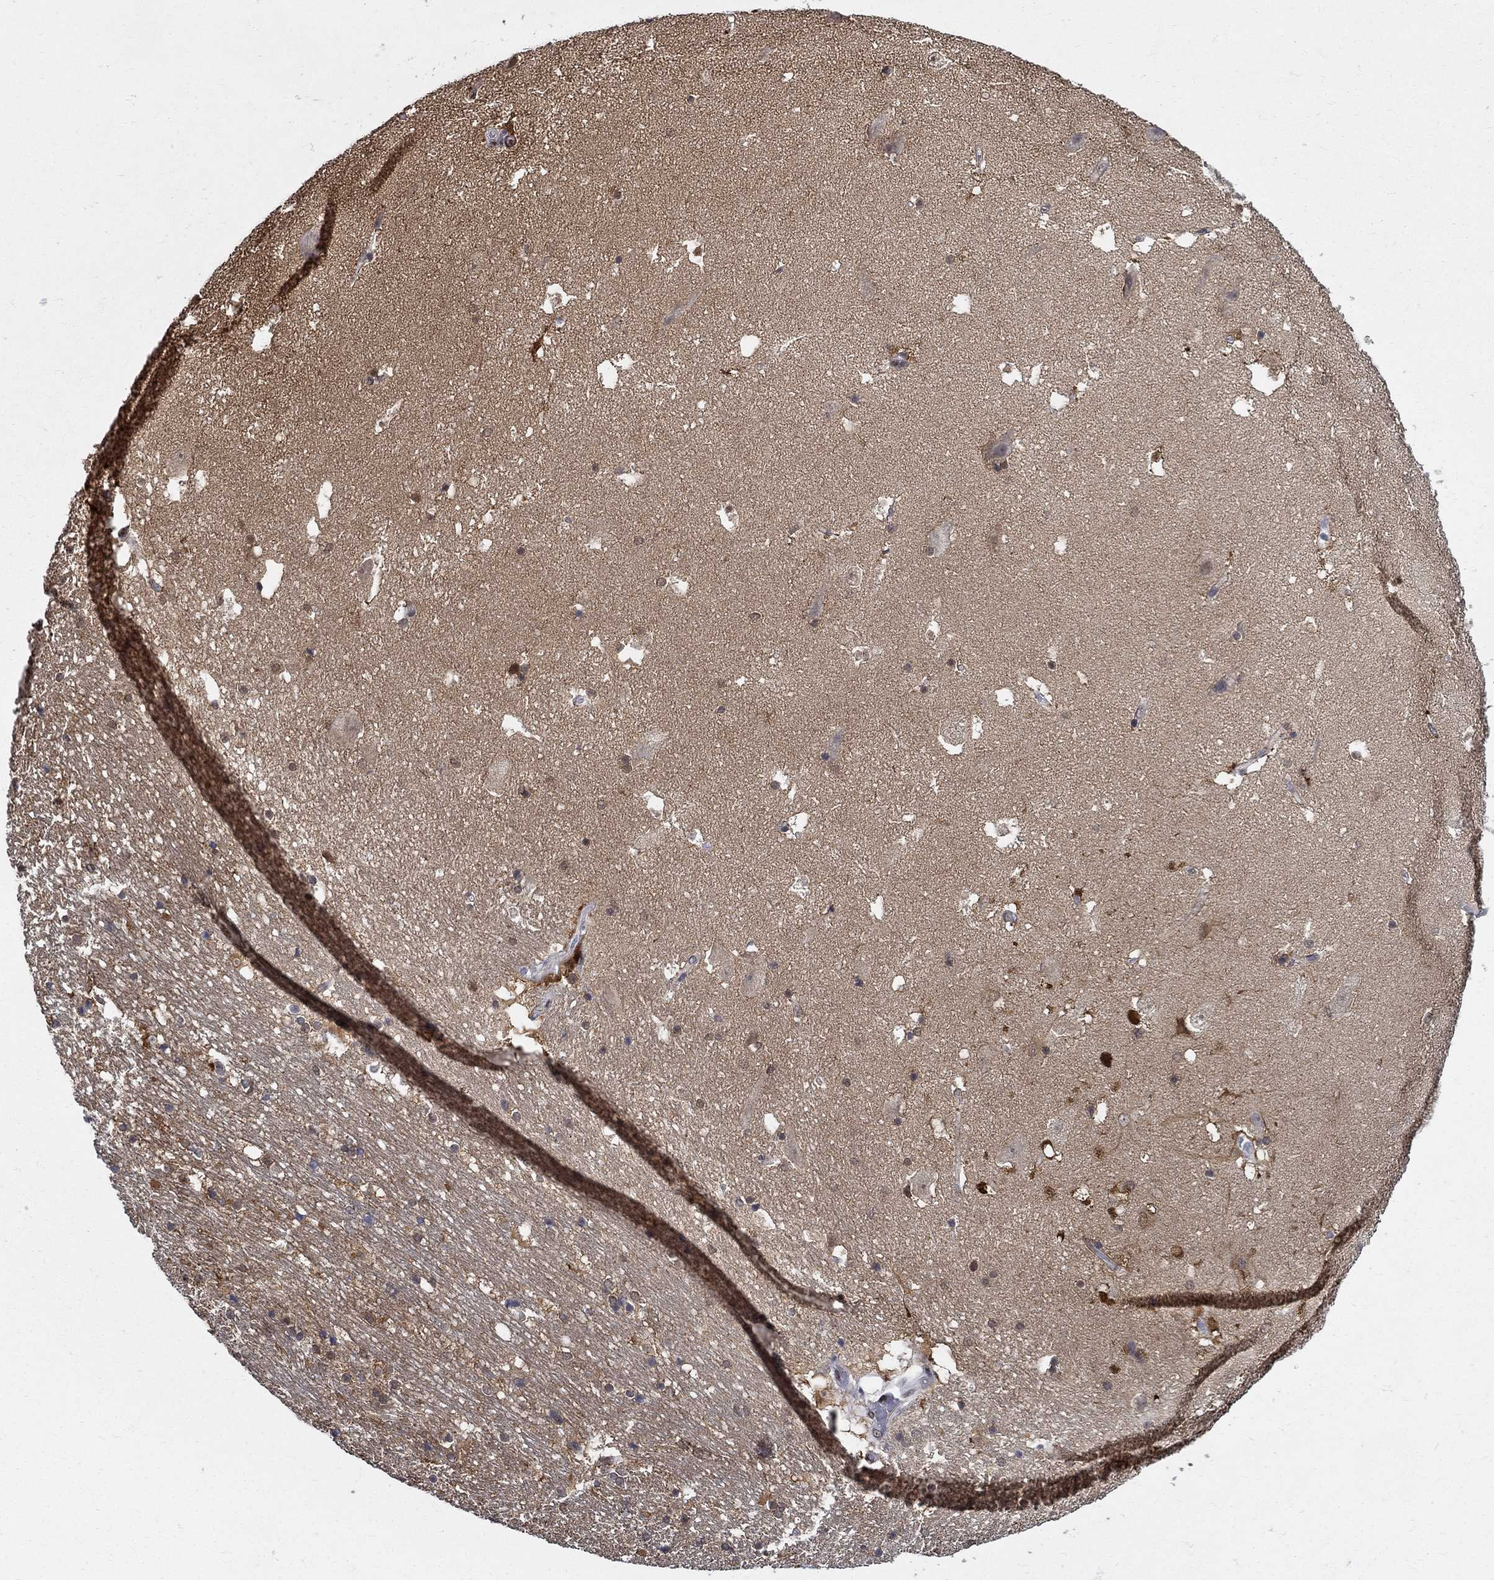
{"staining": {"intensity": "moderate", "quantity": "25%-75%", "location": "nuclear"}, "tissue": "hippocampus", "cell_type": "Glial cells", "image_type": "normal", "snomed": [{"axis": "morphology", "description": "Normal tissue, NOS"}, {"axis": "topography", "description": "Hippocampus"}], "caption": "The image reveals staining of normal hippocampus, revealing moderate nuclear protein expression (brown color) within glial cells. (brown staining indicates protein expression, while blue staining denotes nuclei).", "gene": "ZNF594", "patient": {"sex": "male", "age": 51}}